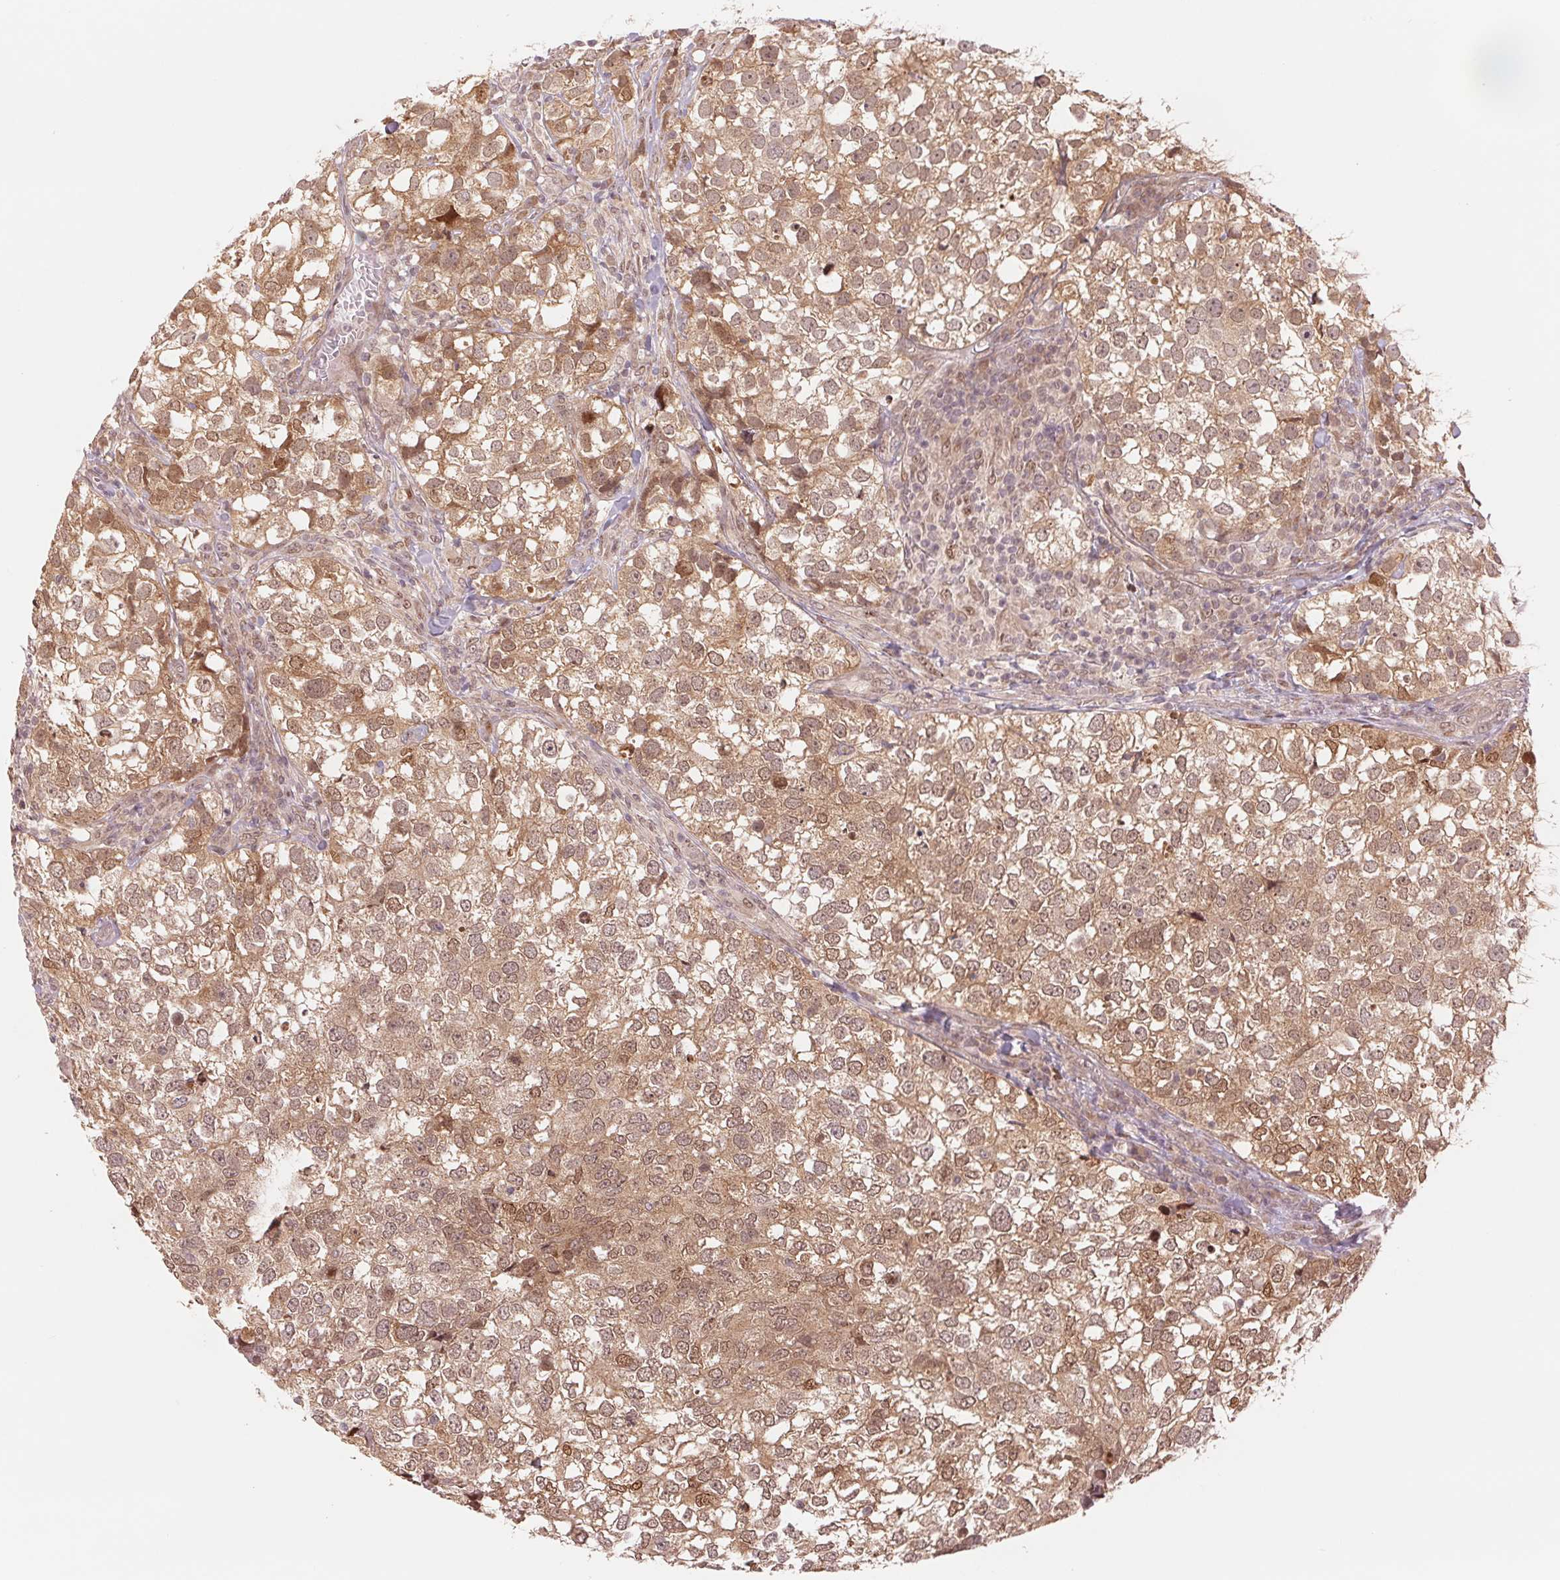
{"staining": {"intensity": "moderate", "quantity": ">75%", "location": "cytoplasmic/membranous,nuclear"}, "tissue": "breast cancer", "cell_type": "Tumor cells", "image_type": "cancer", "snomed": [{"axis": "morphology", "description": "Duct carcinoma"}, {"axis": "topography", "description": "Breast"}], "caption": "A micrograph showing moderate cytoplasmic/membranous and nuclear expression in approximately >75% of tumor cells in breast cancer (intraductal carcinoma), as visualized by brown immunohistochemical staining.", "gene": "ERI3", "patient": {"sex": "female", "age": 30}}